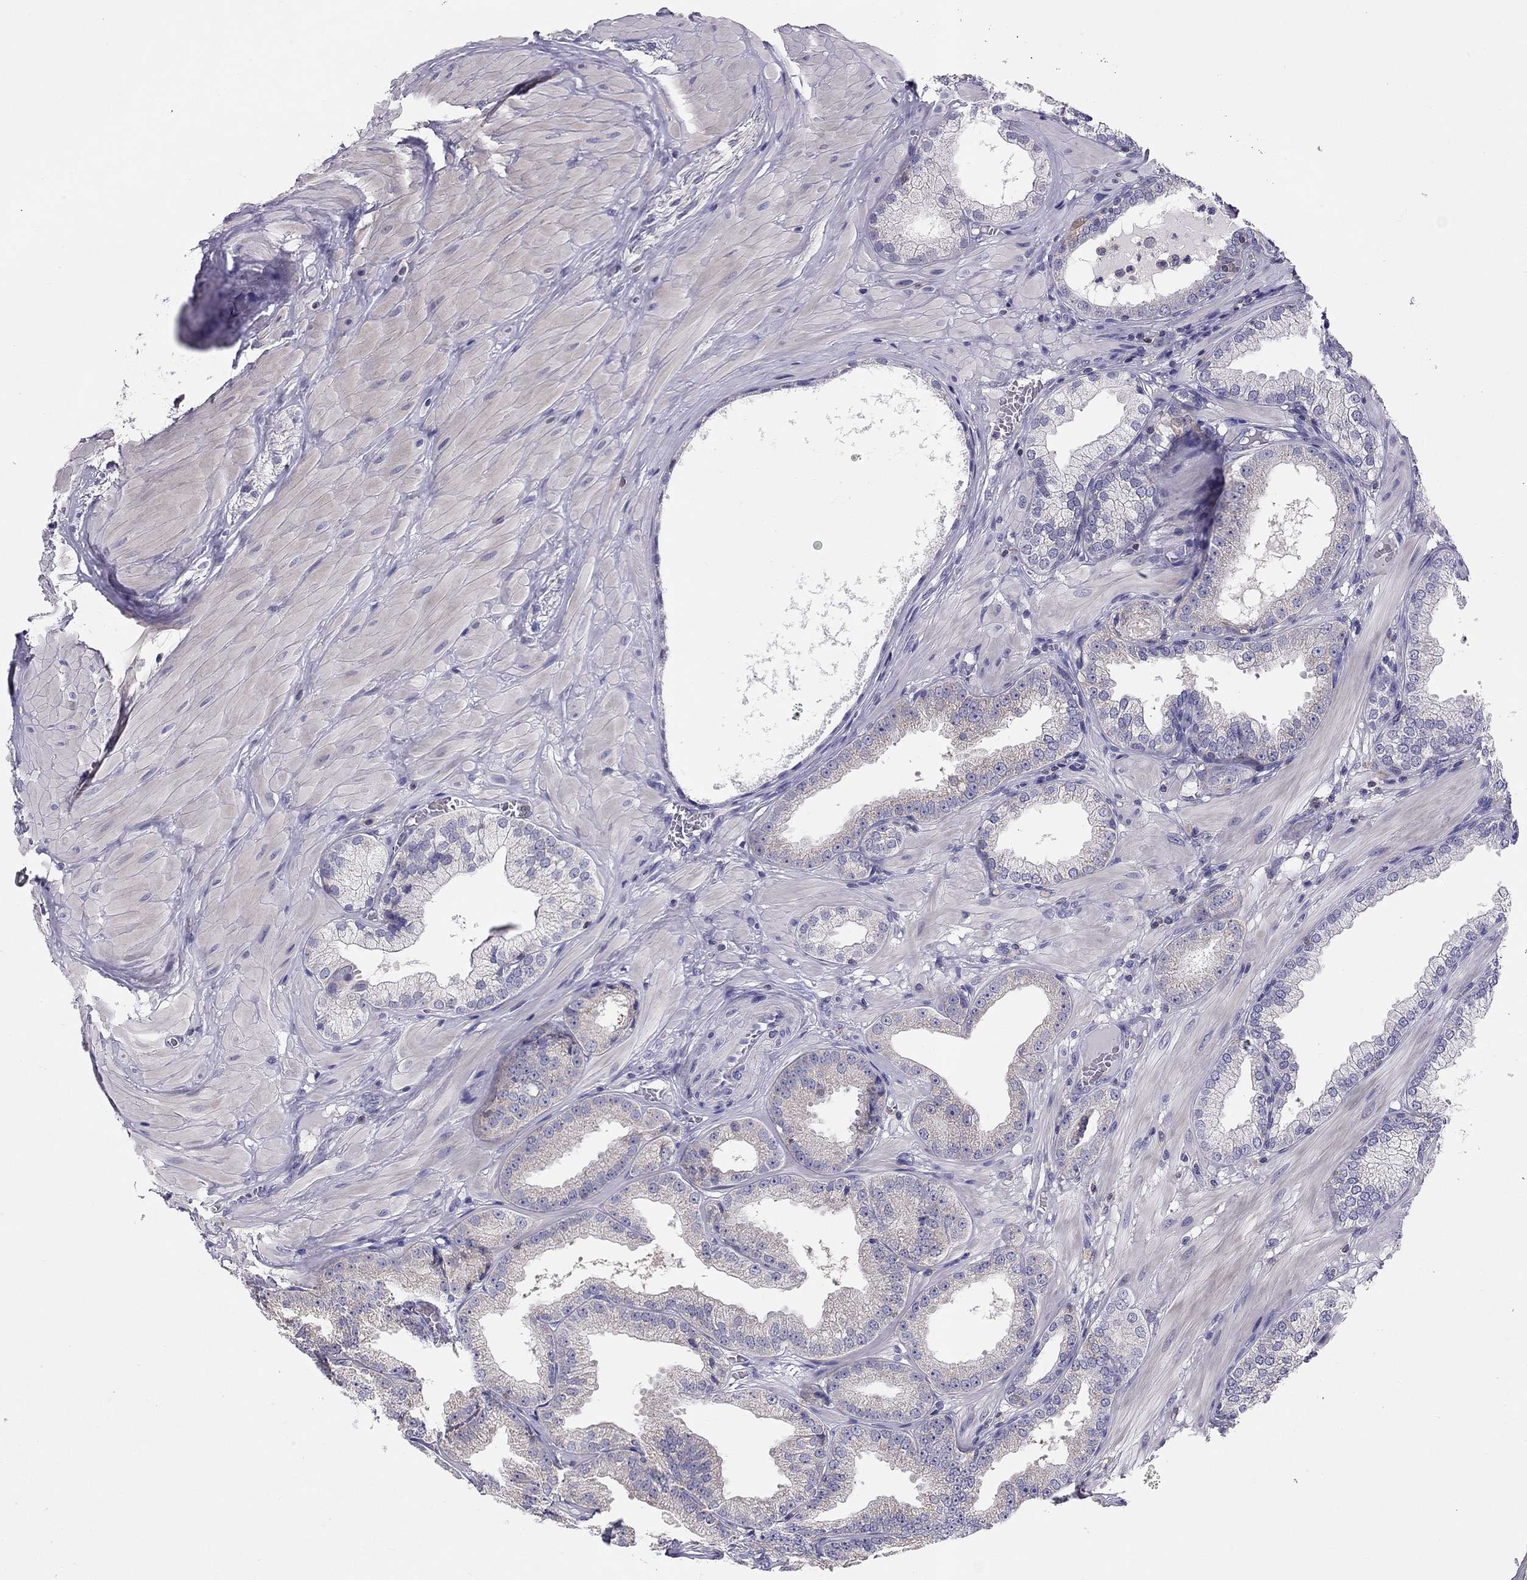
{"staining": {"intensity": "negative", "quantity": "none", "location": "none"}, "tissue": "prostate cancer", "cell_type": "Tumor cells", "image_type": "cancer", "snomed": [{"axis": "morphology", "description": "Adenocarcinoma, Low grade"}, {"axis": "topography", "description": "Prostate"}], "caption": "Tumor cells are negative for protein expression in human prostate cancer.", "gene": "CITED1", "patient": {"sex": "male", "age": 55}}